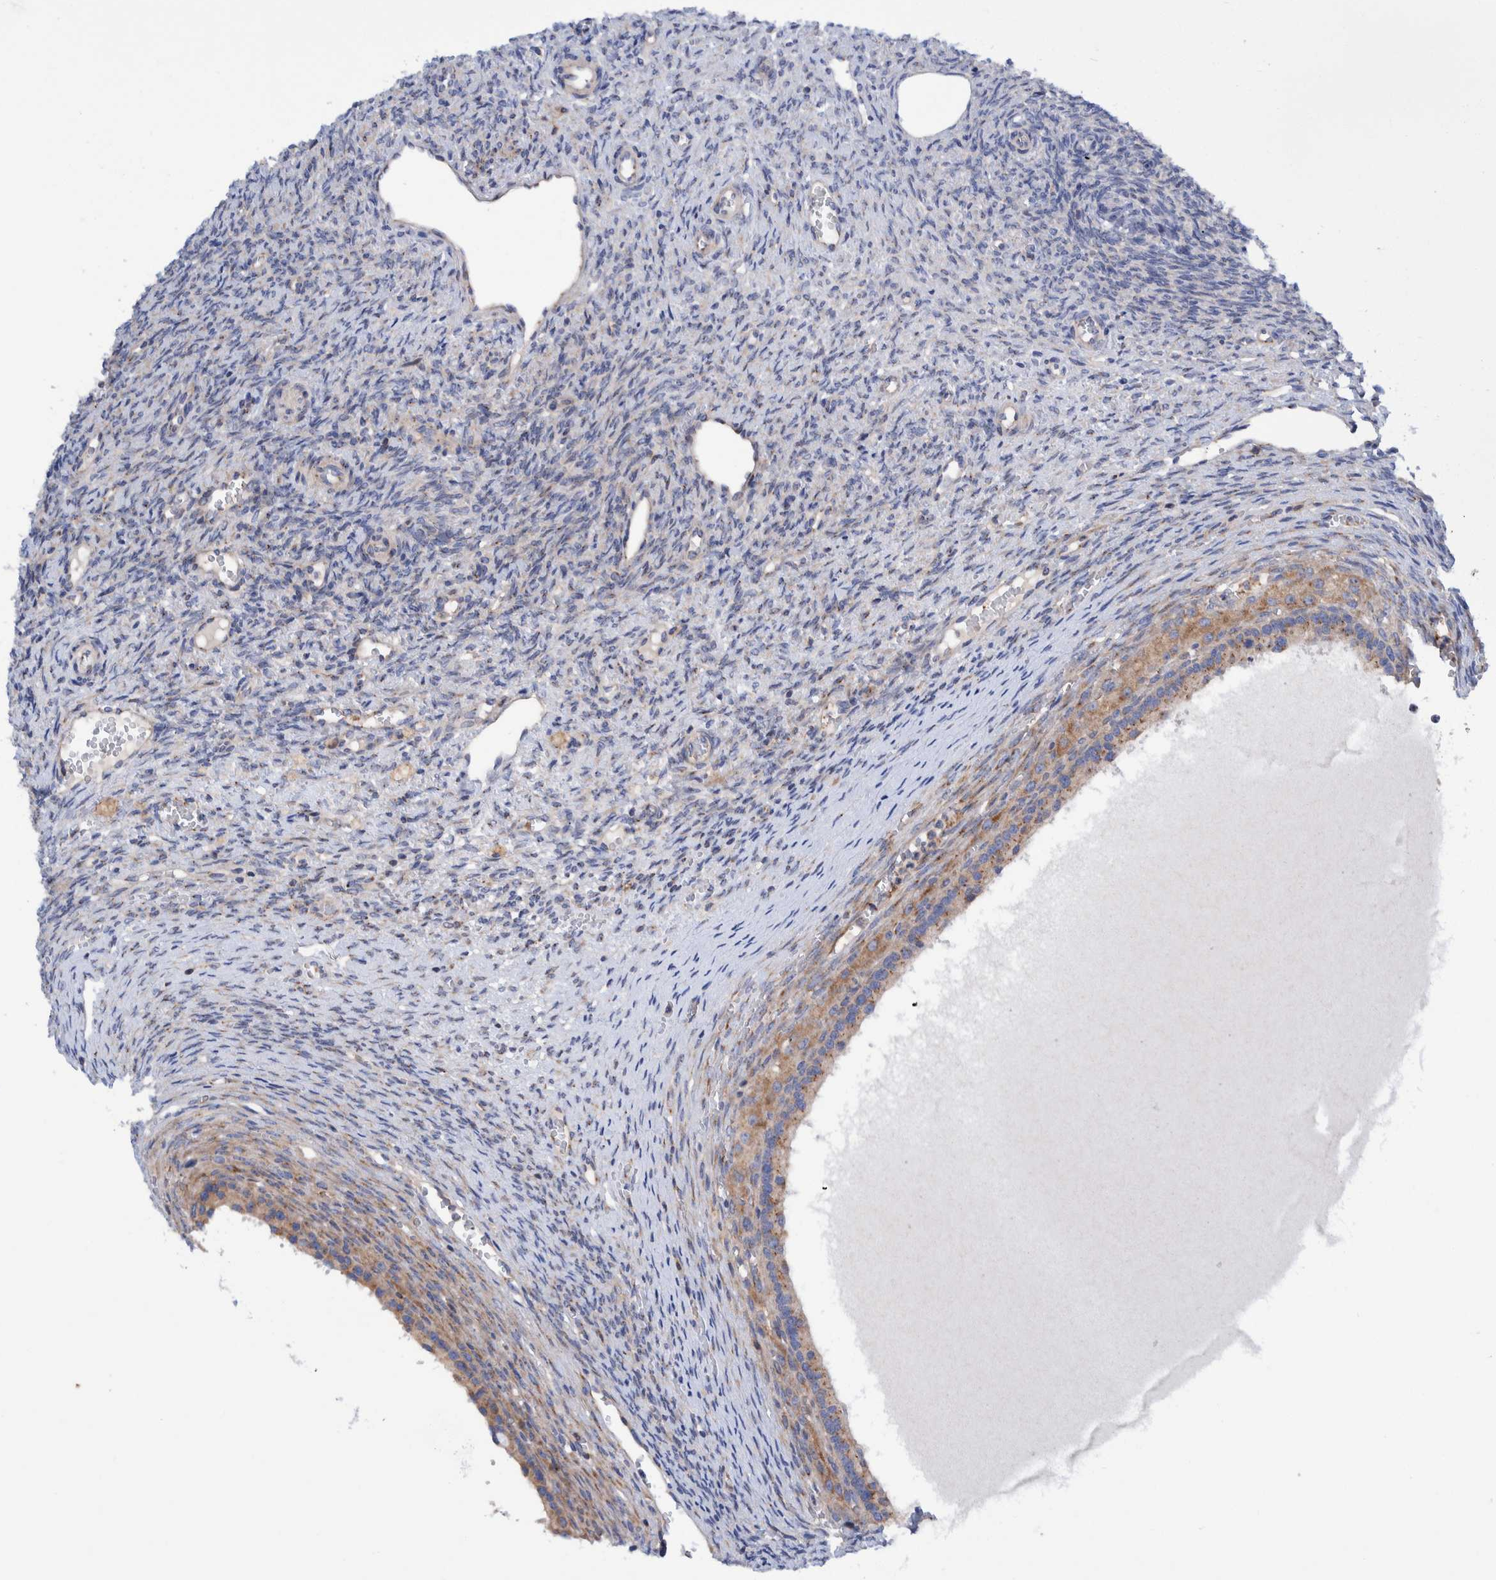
{"staining": {"intensity": "strong", "quantity": ">75%", "location": "cytoplasmic/membranous"}, "tissue": "ovary", "cell_type": "Follicle cells", "image_type": "normal", "snomed": [{"axis": "morphology", "description": "Normal tissue, NOS"}, {"axis": "topography", "description": "Ovary"}], "caption": "Follicle cells reveal strong cytoplasmic/membranous expression in about >75% of cells in normal ovary. (brown staining indicates protein expression, while blue staining denotes nuclei).", "gene": "TRIM58", "patient": {"sex": "female", "age": 41}}